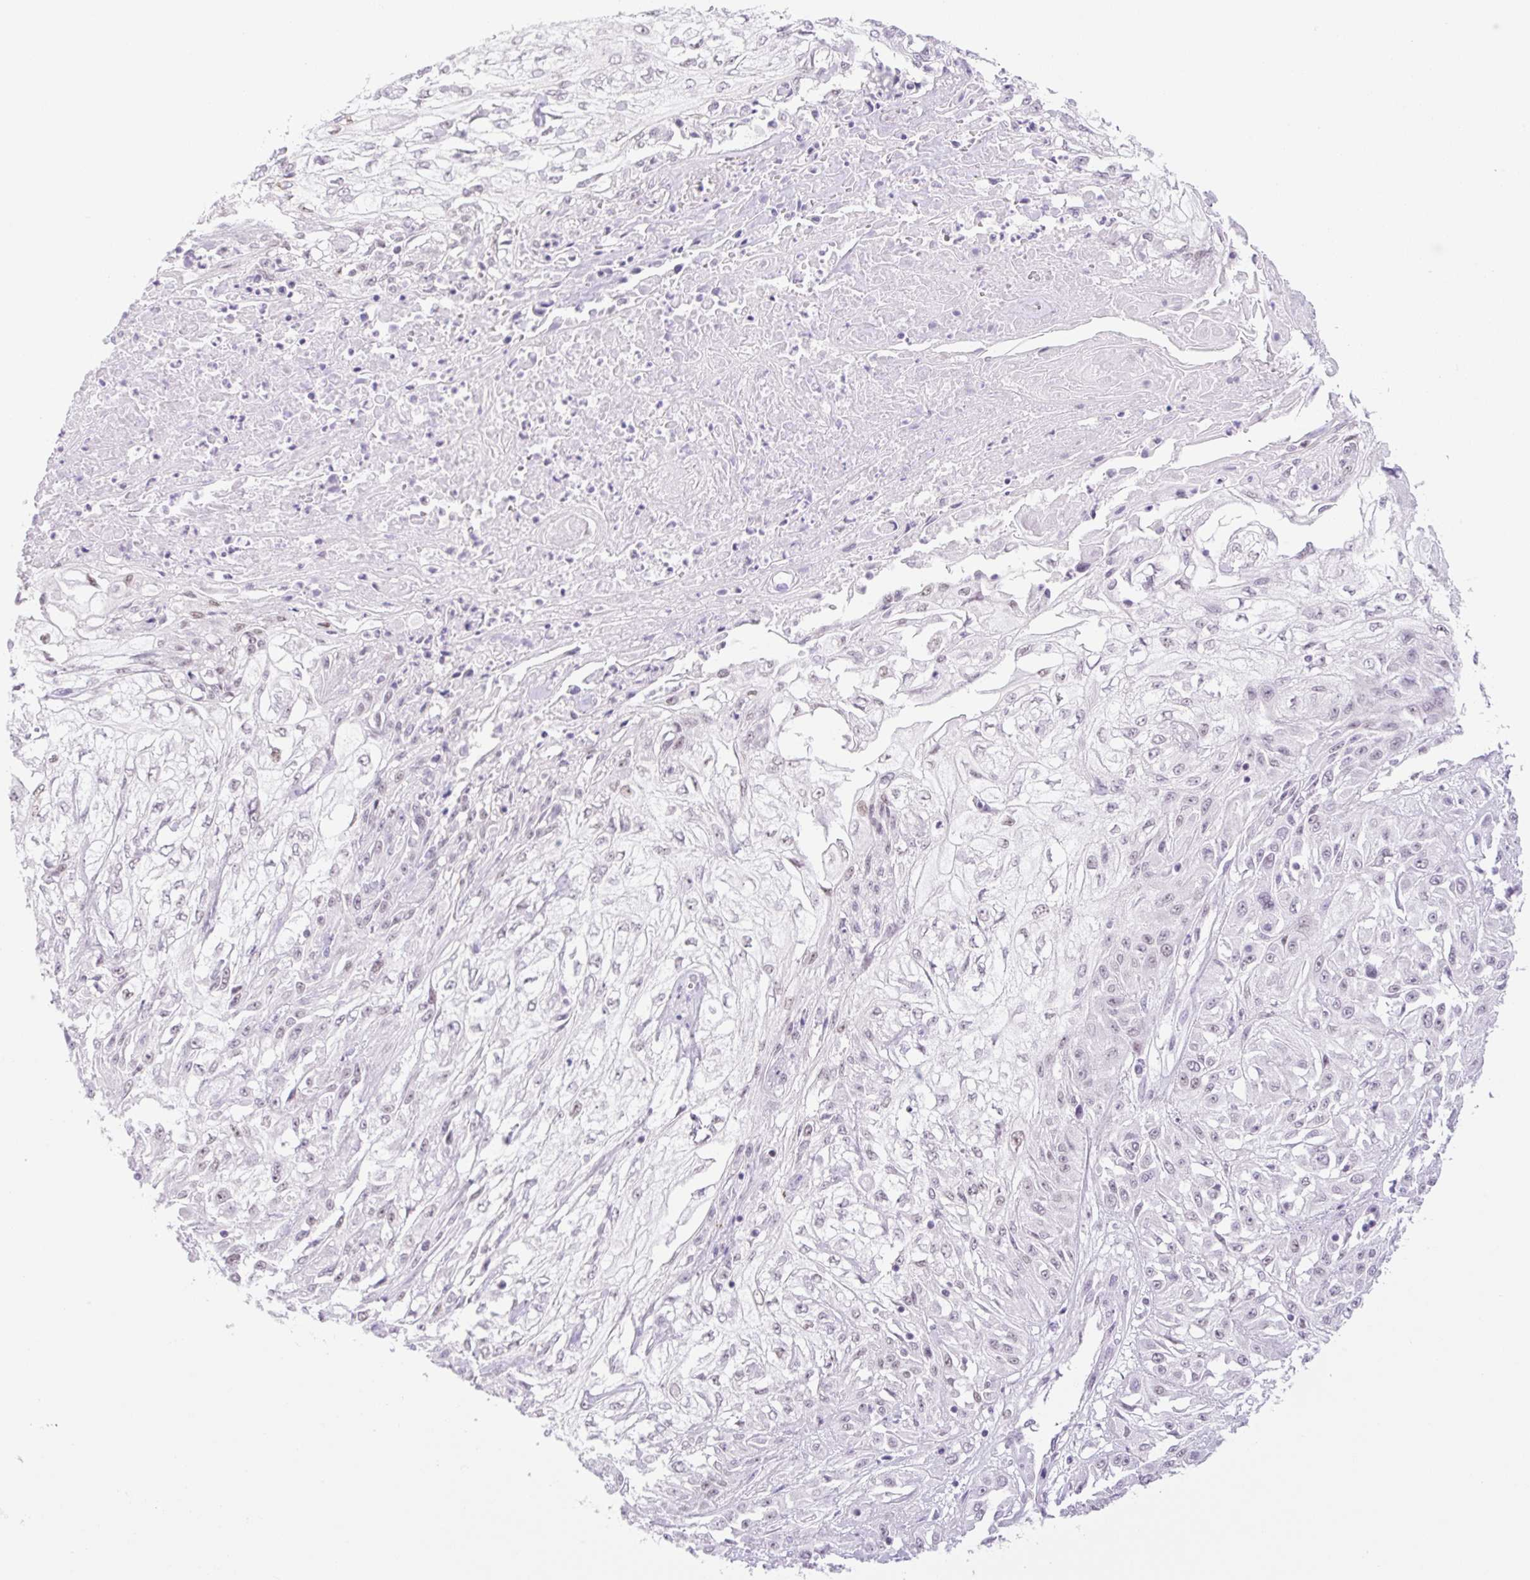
{"staining": {"intensity": "negative", "quantity": "none", "location": "none"}, "tissue": "skin cancer", "cell_type": "Tumor cells", "image_type": "cancer", "snomed": [{"axis": "morphology", "description": "Squamous cell carcinoma, NOS"}, {"axis": "morphology", "description": "Squamous cell carcinoma, metastatic, NOS"}, {"axis": "topography", "description": "Skin"}, {"axis": "topography", "description": "Lymph node"}], "caption": "An image of skin cancer stained for a protein exhibits no brown staining in tumor cells.", "gene": "TLE3", "patient": {"sex": "male", "age": 75}}